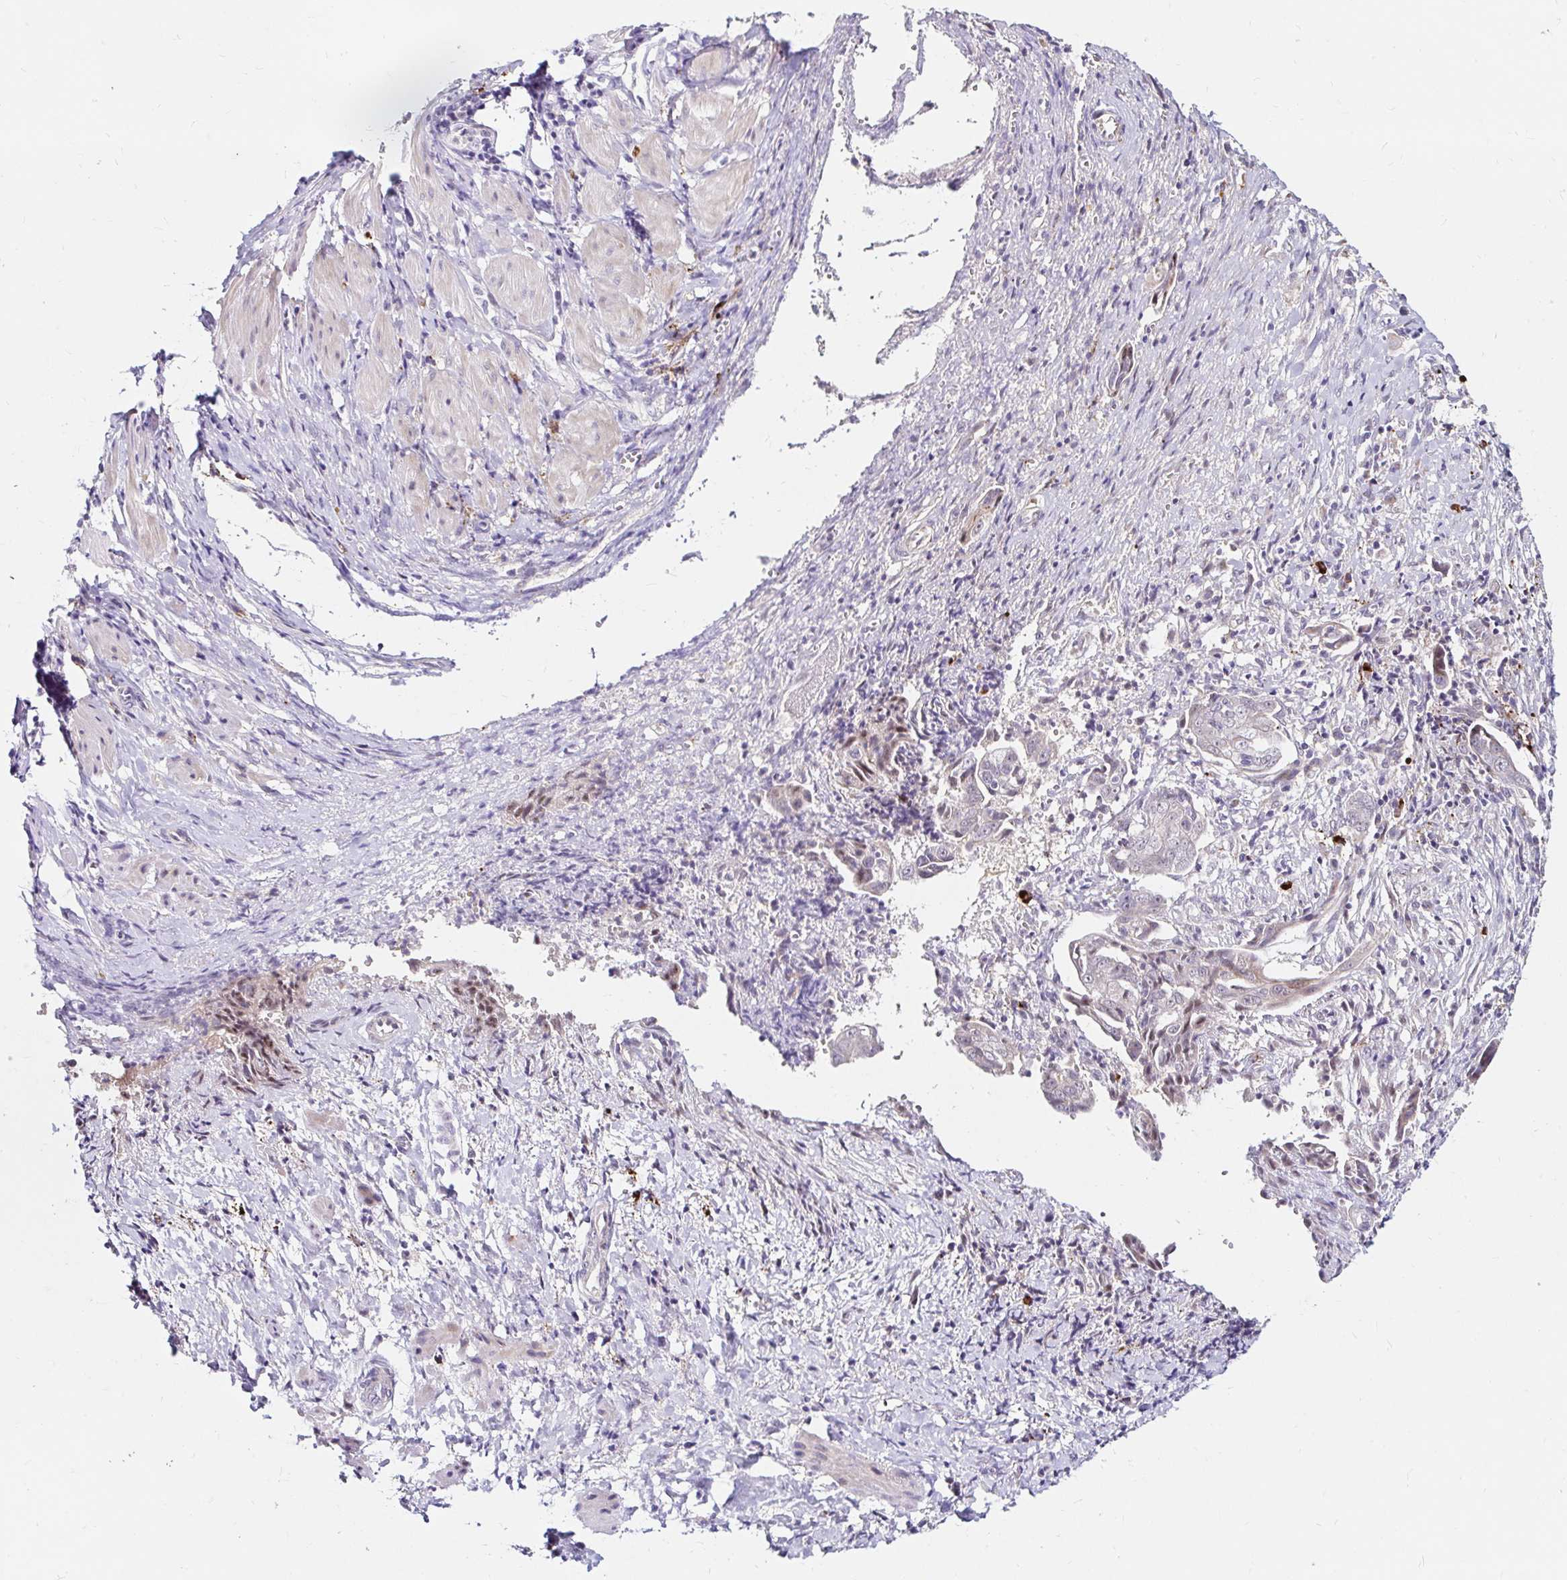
{"staining": {"intensity": "negative", "quantity": "none", "location": "none"}, "tissue": "ovarian cancer", "cell_type": "Tumor cells", "image_type": "cancer", "snomed": [{"axis": "morphology", "description": "Carcinoma, endometroid"}, {"axis": "topography", "description": "Ovary"}], "caption": "High magnification brightfield microscopy of ovarian cancer stained with DAB (brown) and counterstained with hematoxylin (blue): tumor cells show no significant staining.", "gene": "GUCY1A1", "patient": {"sex": "female", "age": 70}}